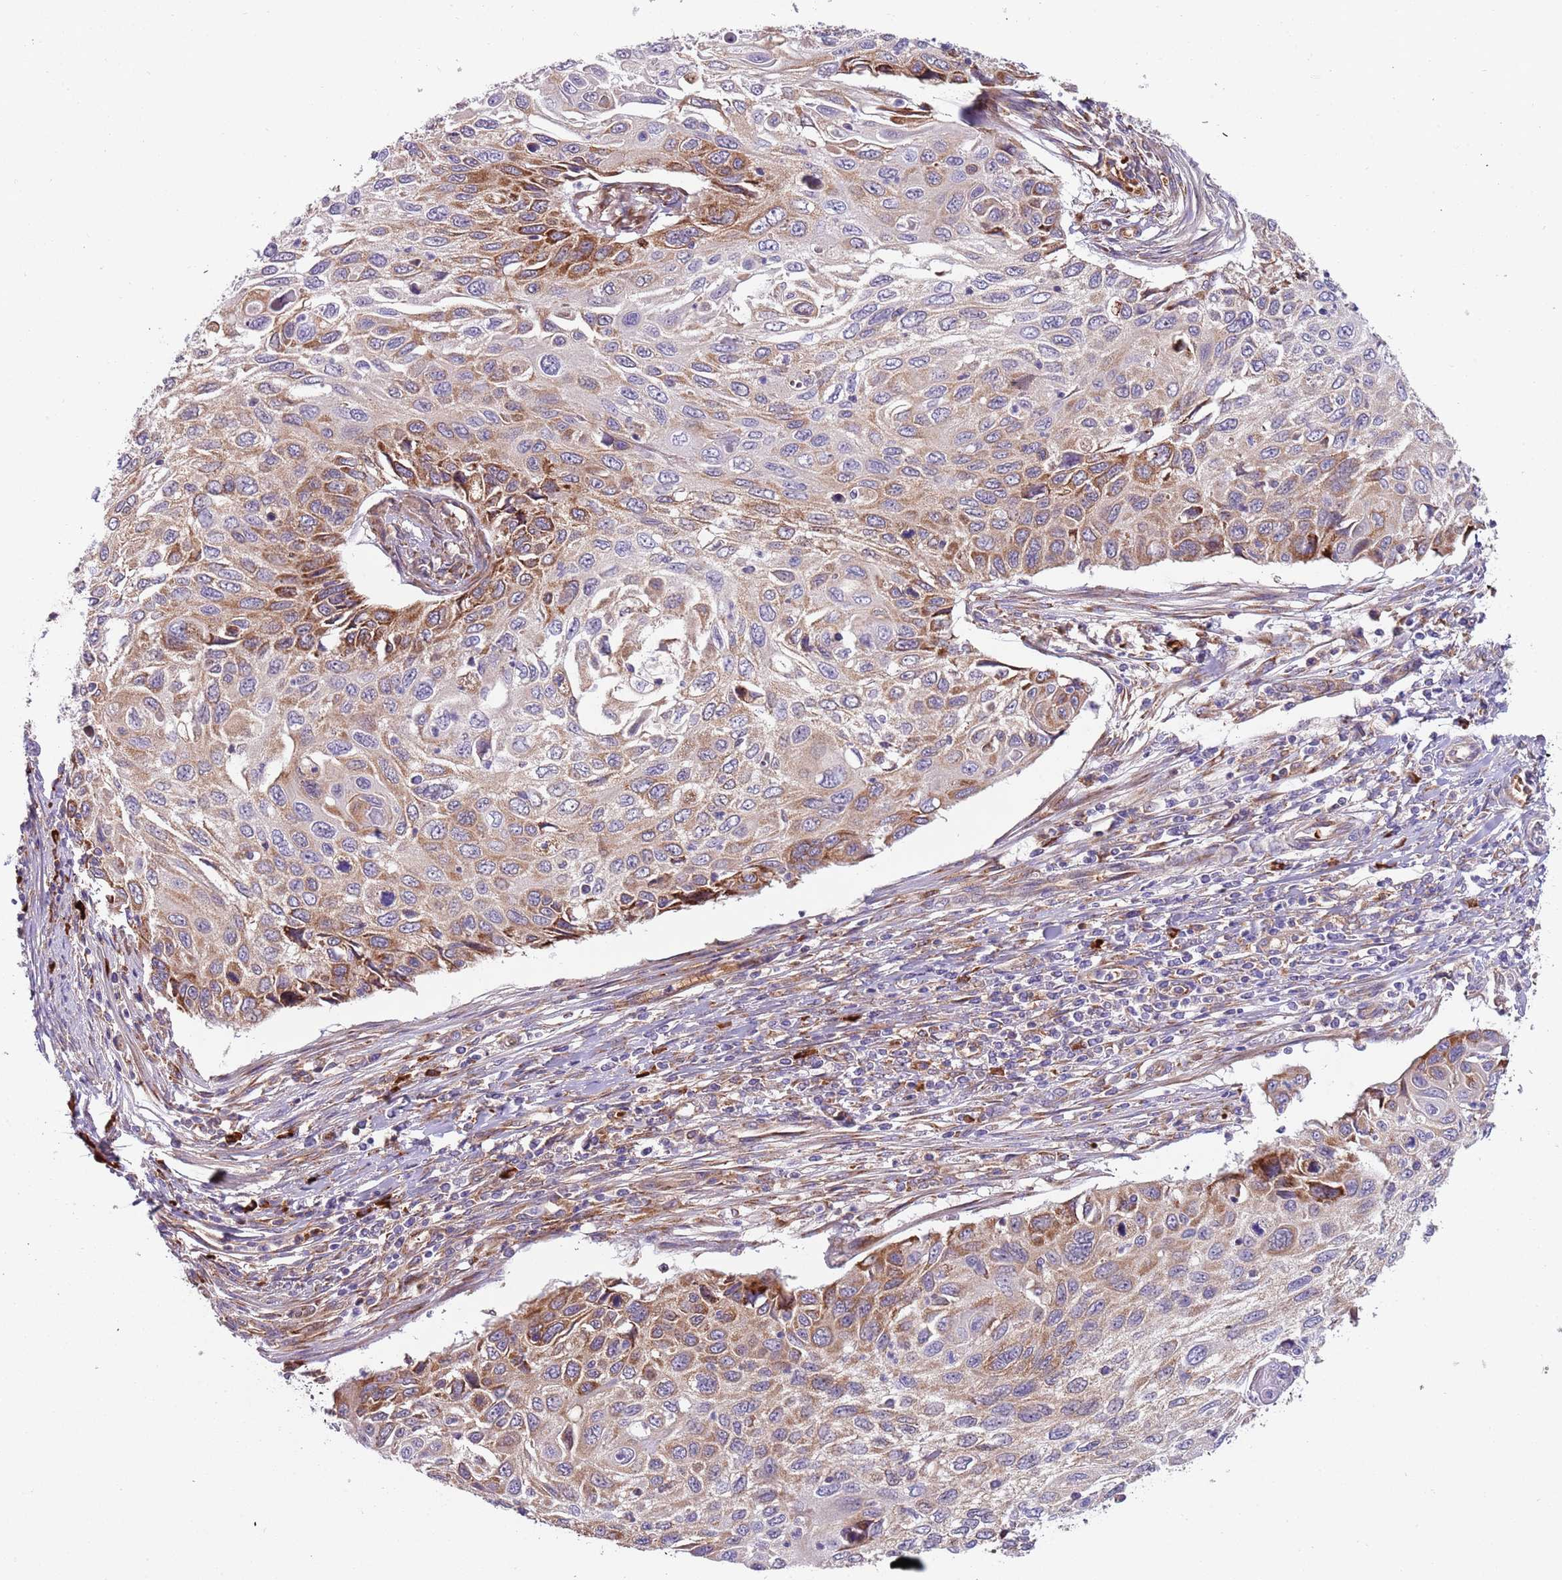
{"staining": {"intensity": "moderate", "quantity": "25%-75%", "location": "cytoplasmic/membranous"}, "tissue": "cervical cancer", "cell_type": "Tumor cells", "image_type": "cancer", "snomed": [{"axis": "morphology", "description": "Squamous cell carcinoma, NOS"}, {"axis": "topography", "description": "Cervix"}], "caption": "A micrograph showing moderate cytoplasmic/membranous staining in approximately 25%-75% of tumor cells in squamous cell carcinoma (cervical), as visualized by brown immunohistochemical staining.", "gene": "VWCE", "patient": {"sex": "female", "age": 70}}